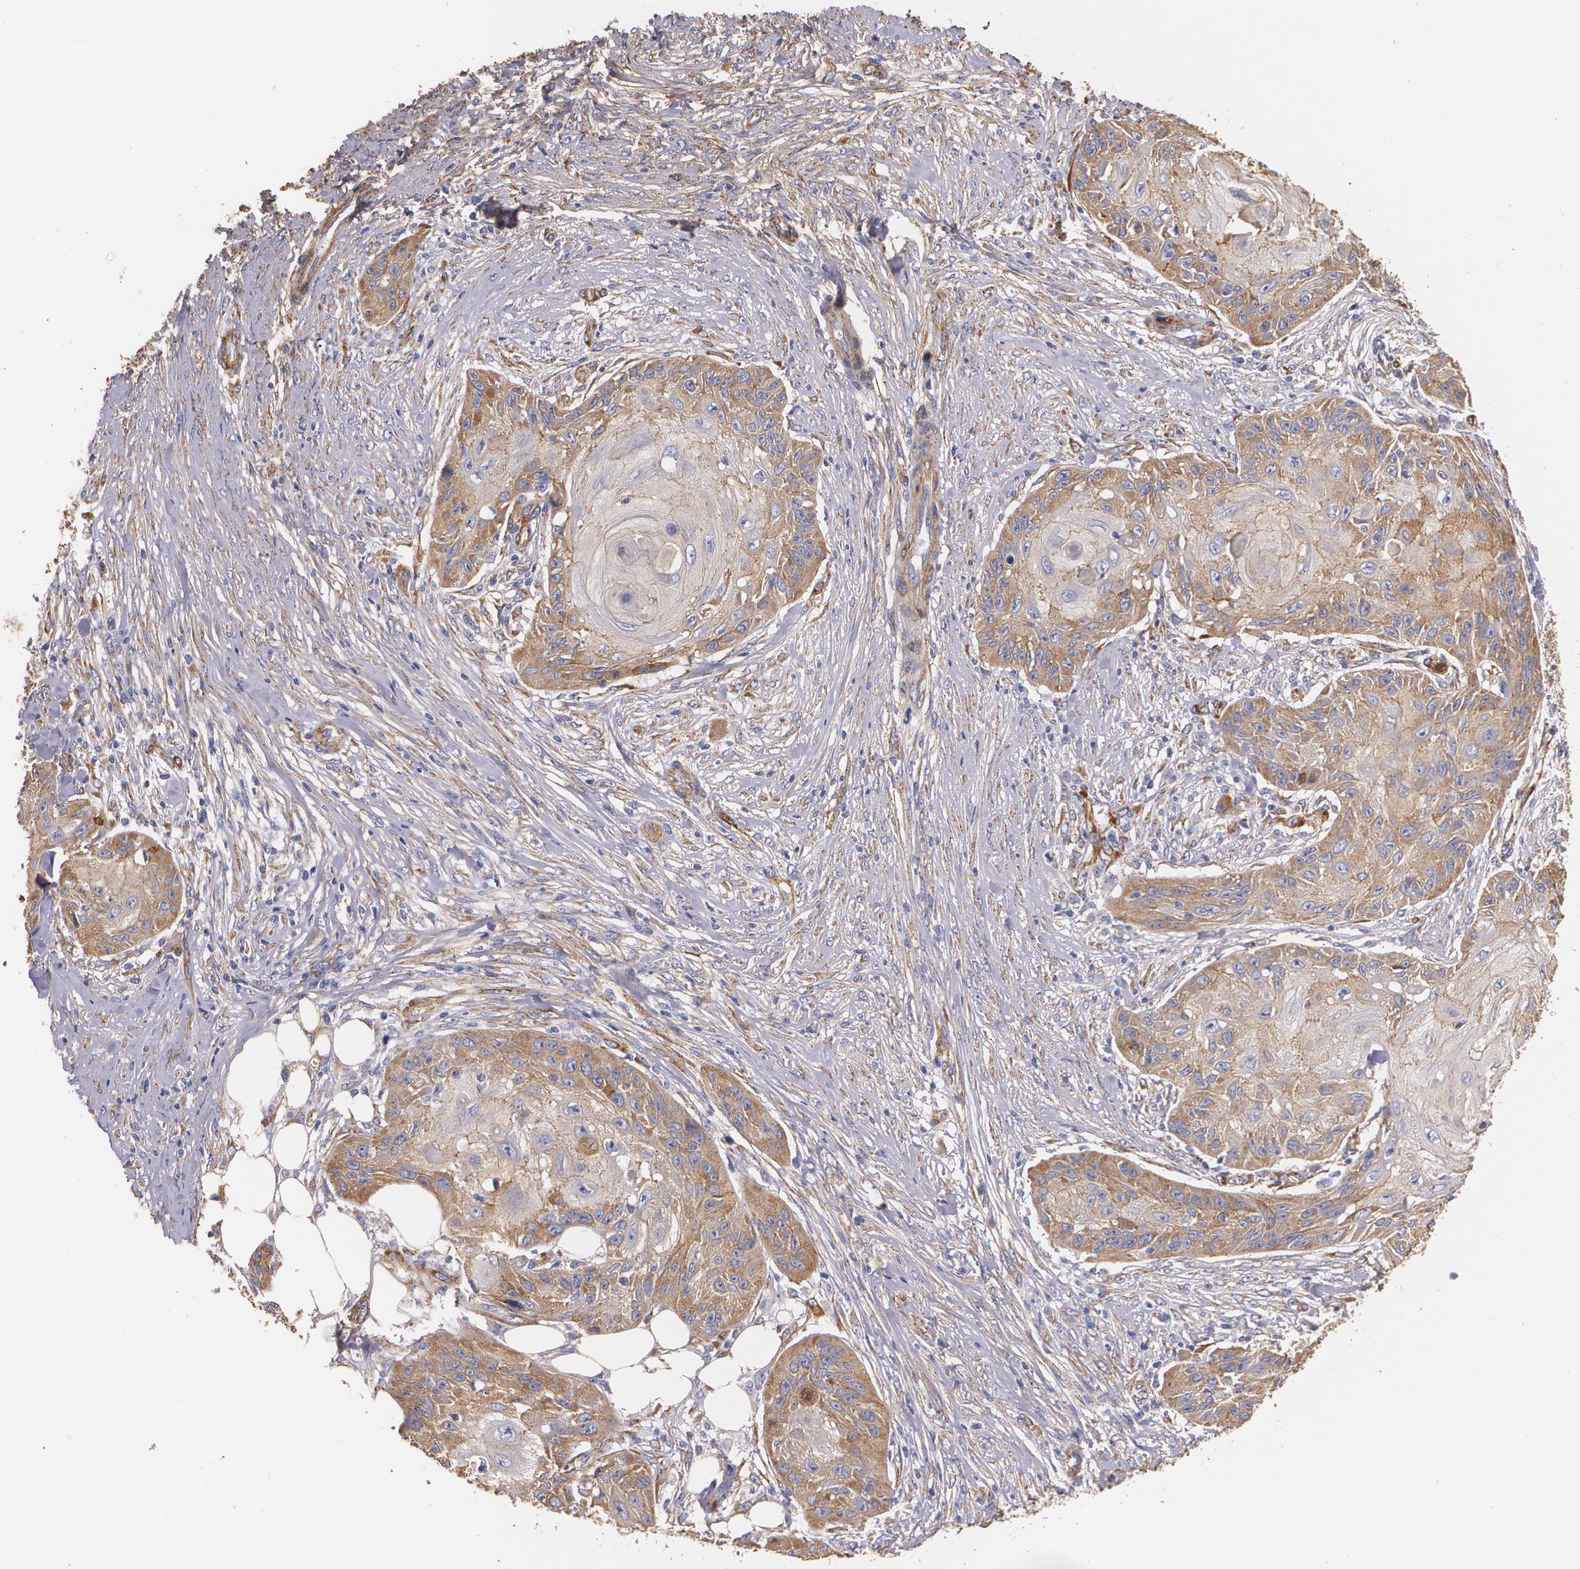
{"staining": {"intensity": "moderate", "quantity": ">75%", "location": "cytoplasmic/membranous"}, "tissue": "skin cancer", "cell_type": "Tumor cells", "image_type": "cancer", "snomed": [{"axis": "morphology", "description": "Squamous cell carcinoma, NOS"}, {"axis": "topography", "description": "Skin"}], "caption": "Squamous cell carcinoma (skin) tissue reveals moderate cytoplasmic/membranous expression in about >75% of tumor cells", "gene": "TJP1", "patient": {"sex": "female", "age": 88}}